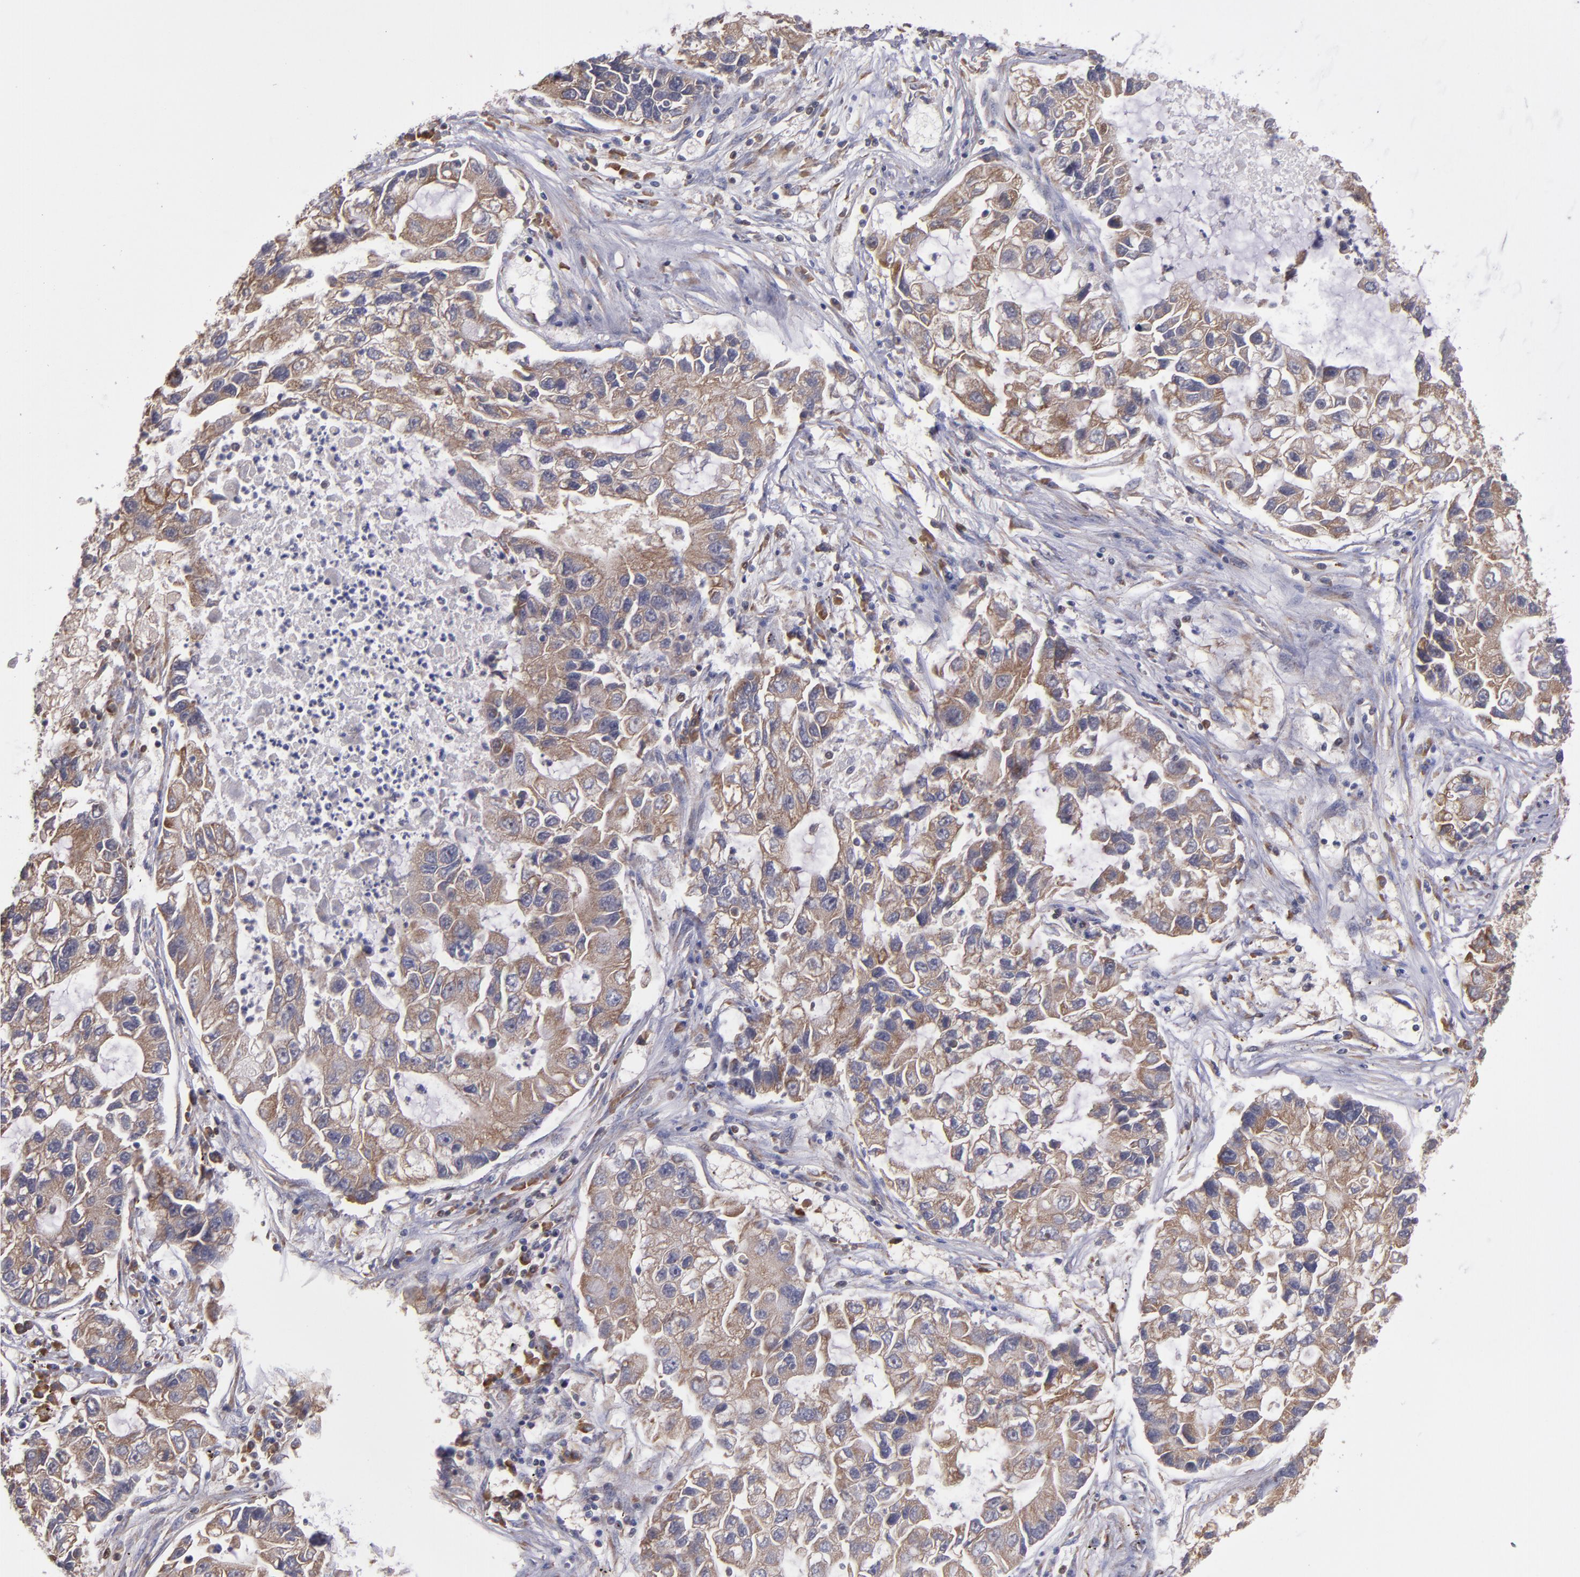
{"staining": {"intensity": "moderate", "quantity": ">75%", "location": "cytoplasmic/membranous"}, "tissue": "lung cancer", "cell_type": "Tumor cells", "image_type": "cancer", "snomed": [{"axis": "morphology", "description": "Adenocarcinoma, NOS"}, {"axis": "topography", "description": "Lung"}], "caption": "Brown immunohistochemical staining in human lung cancer shows moderate cytoplasmic/membranous expression in about >75% of tumor cells.", "gene": "EIF4ENIF1", "patient": {"sex": "female", "age": 51}}